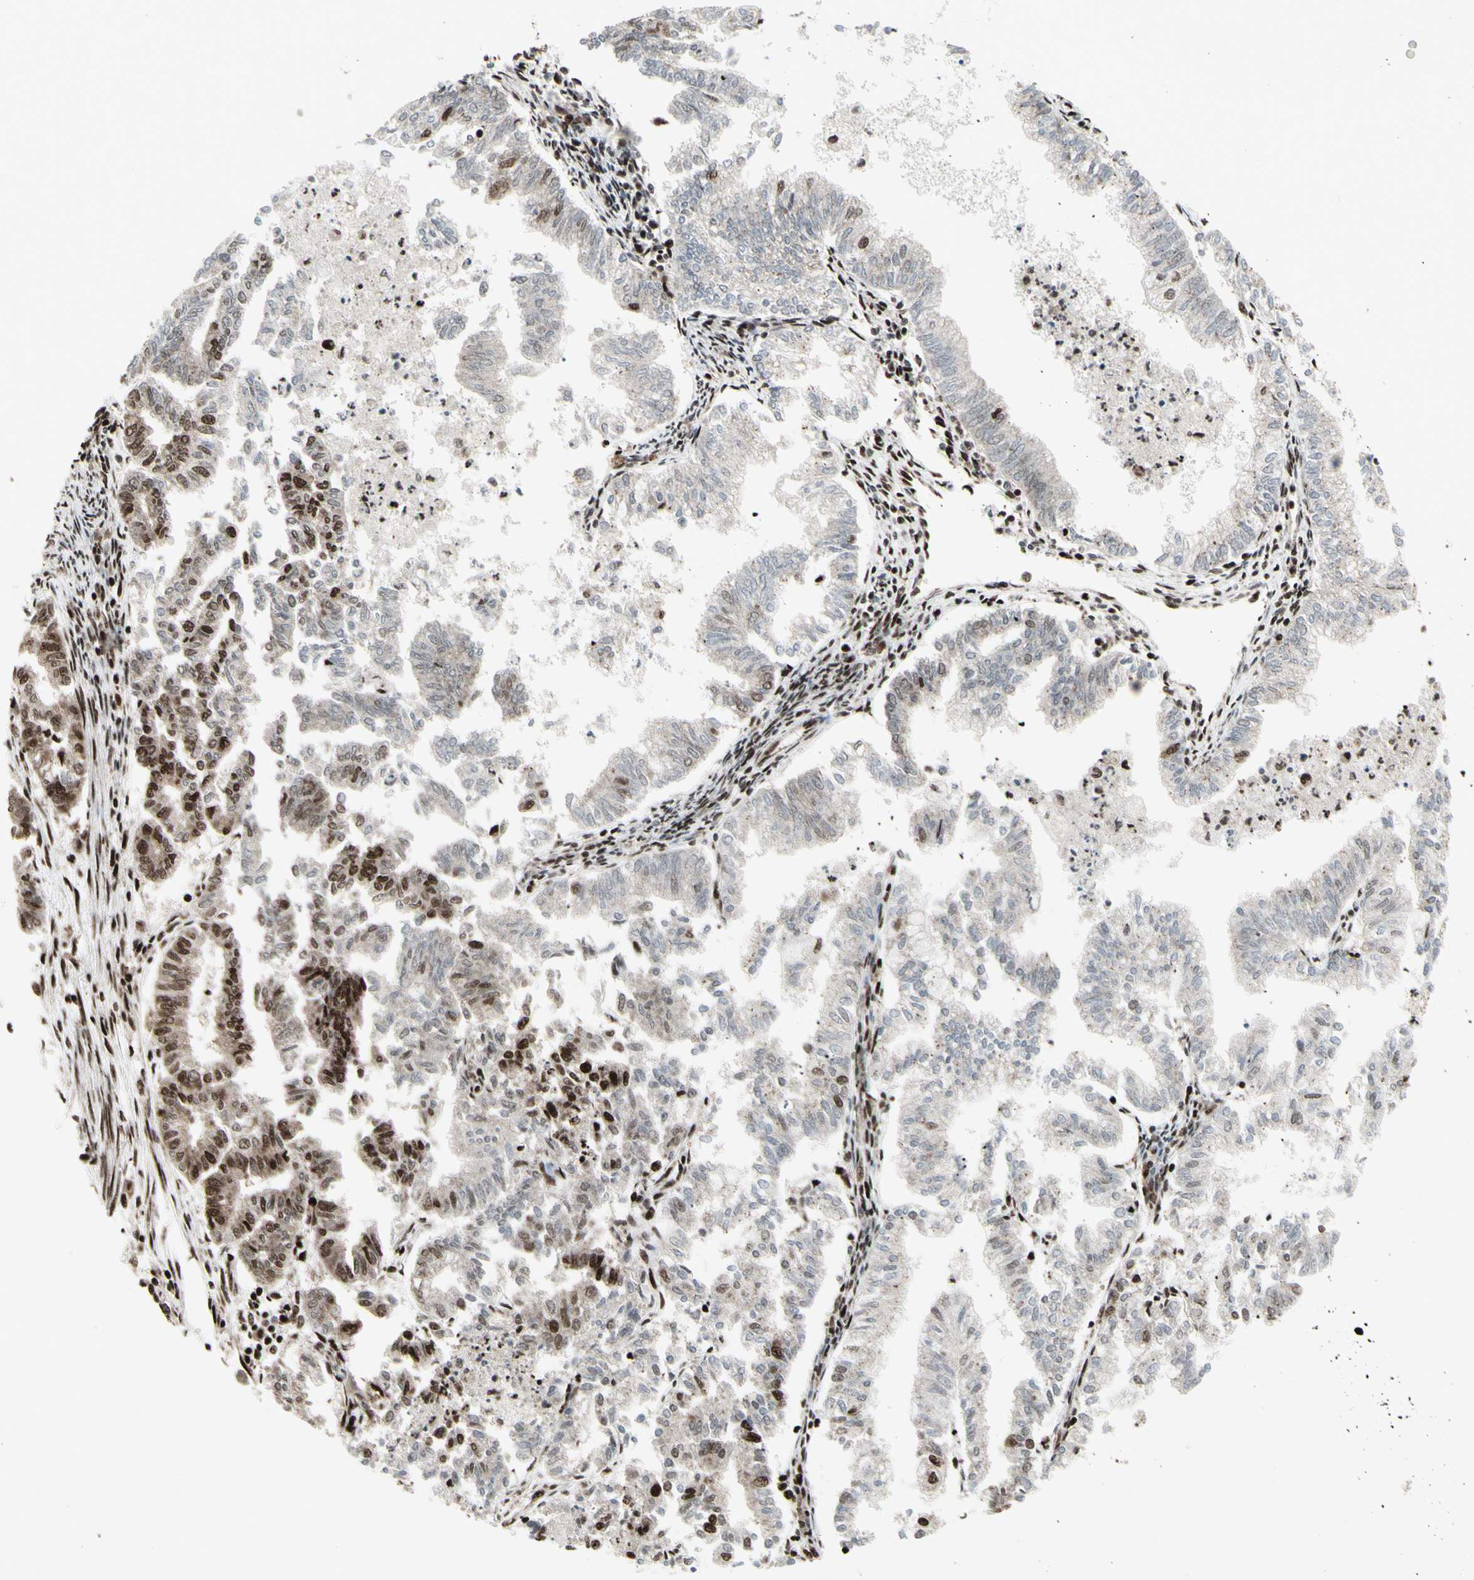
{"staining": {"intensity": "strong", "quantity": "25%-75%", "location": "nuclear"}, "tissue": "endometrial cancer", "cell_type": "Tumor cells", "image_type": "cancer", "snomed": [{"axis": "morphology", "description": "Necrosis, NOS"}, {"axis": "morphology", "description": "Adenocarcinoma, NOS"}, {"axis": "topography", "description": "Endometrium"}], "caption": "Adenocarcinoma (endometrial) stained with a brown dye exhibits strong nuclear positive positivity in approximately 25%-75% of tumor cells.", "gene": "U2AF2", "patient": {"sex": "female", "age": 79}}